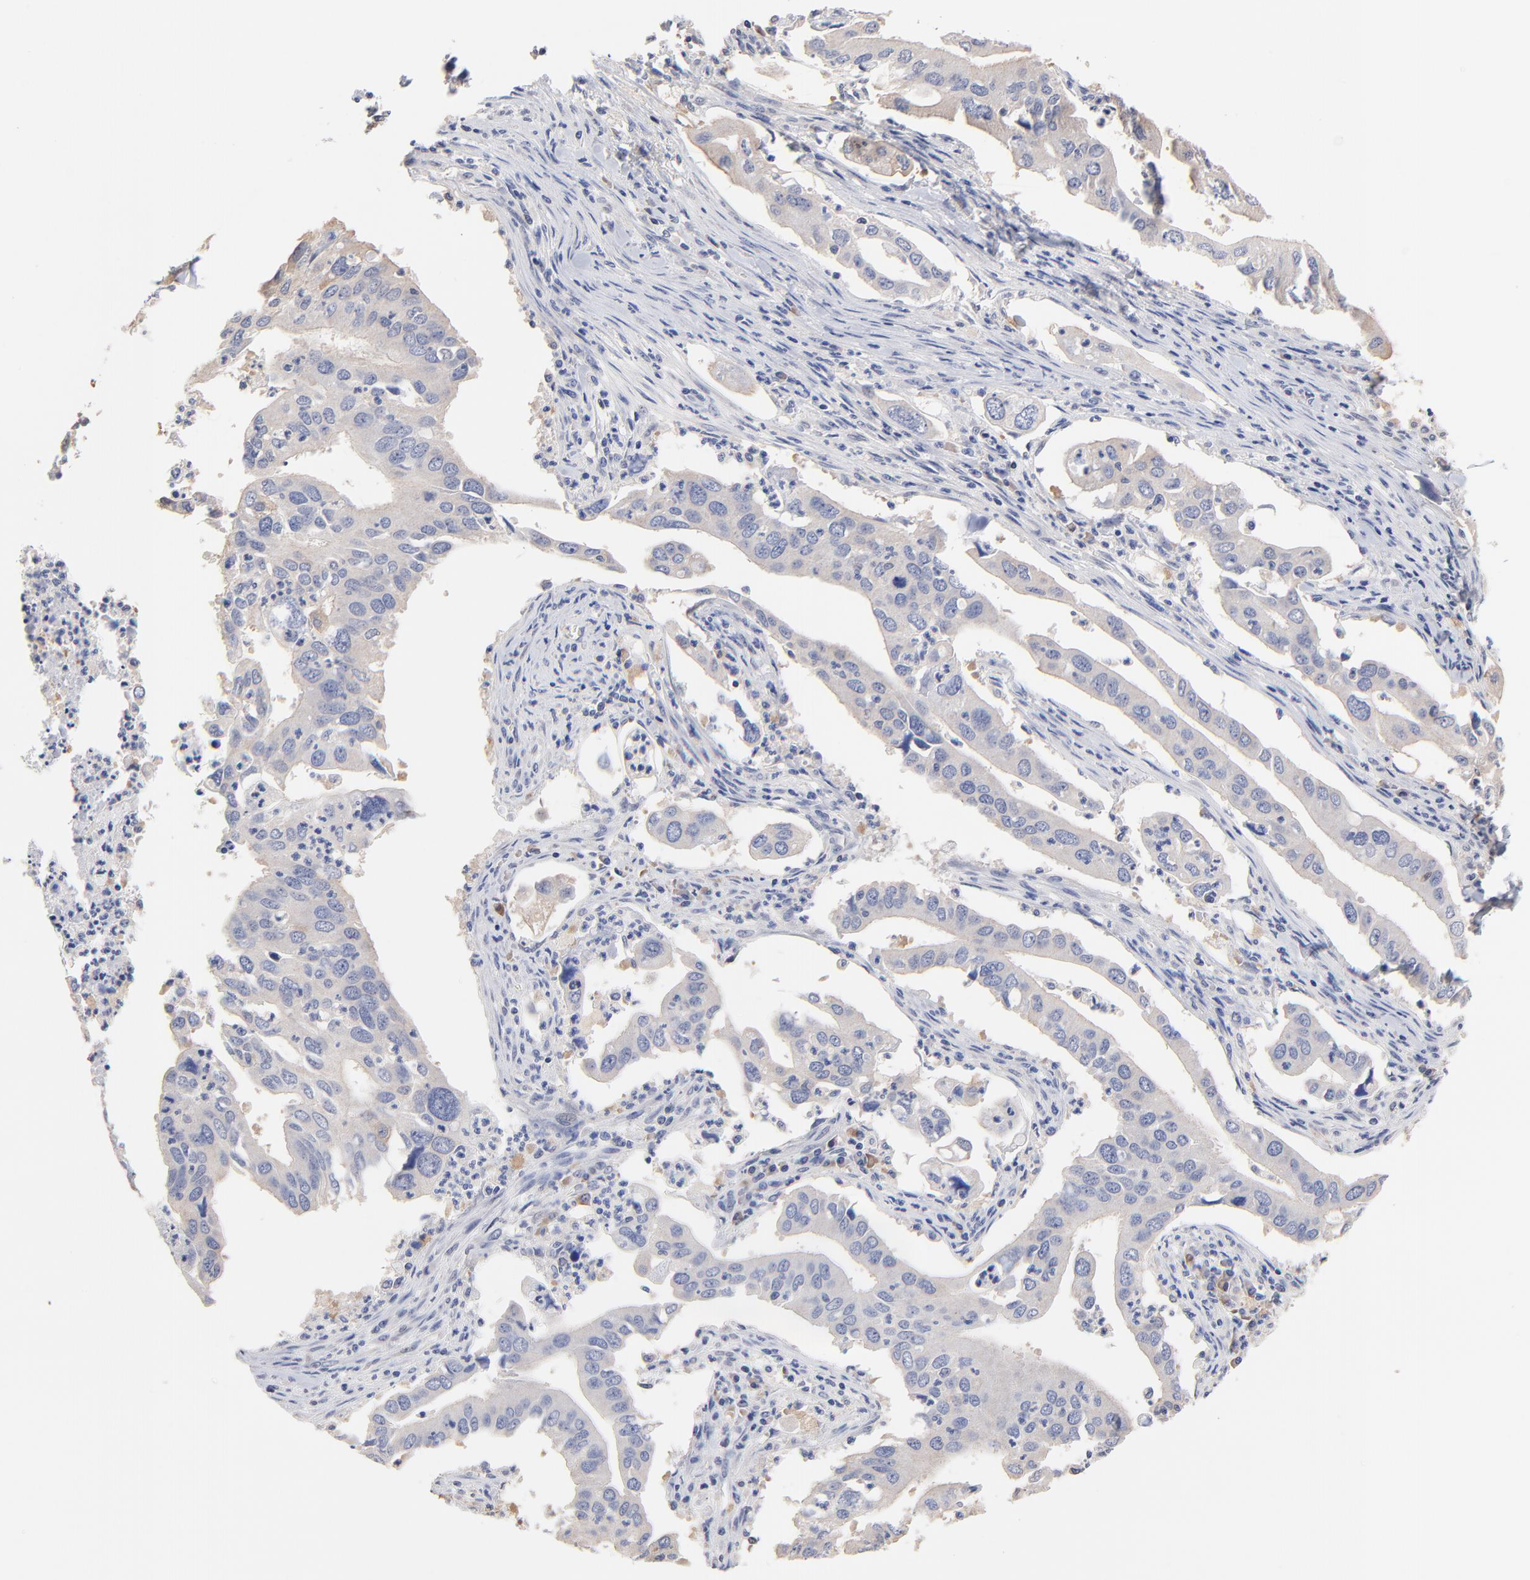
{"staining": {"intensity": "weak", "quantity": ">75%", "location": "cytoplasmic/membranous"}, "tissue": "lung cancer", "cell_type": "Tumor cells", "image_type": "cancer", "snomed": [{"axis": "morphology", "description": "Adenocarcinoma, NOS"}, {"axis": "topography", "description": "Lung"}], "caption": "Lung cancer stained with IHC exhibits weak cytoplasmic/membranous expression in approximately >75% of tumor cells. The staining was performed using DAB (3,3'-diaminobenzidine) to visualize the protein expression in brown, while the nuclei were stained in blue with hematoxylin (Magnification: 20x).", "gene": "TWNK", "patient": {"sex": "male", "age": 48}}